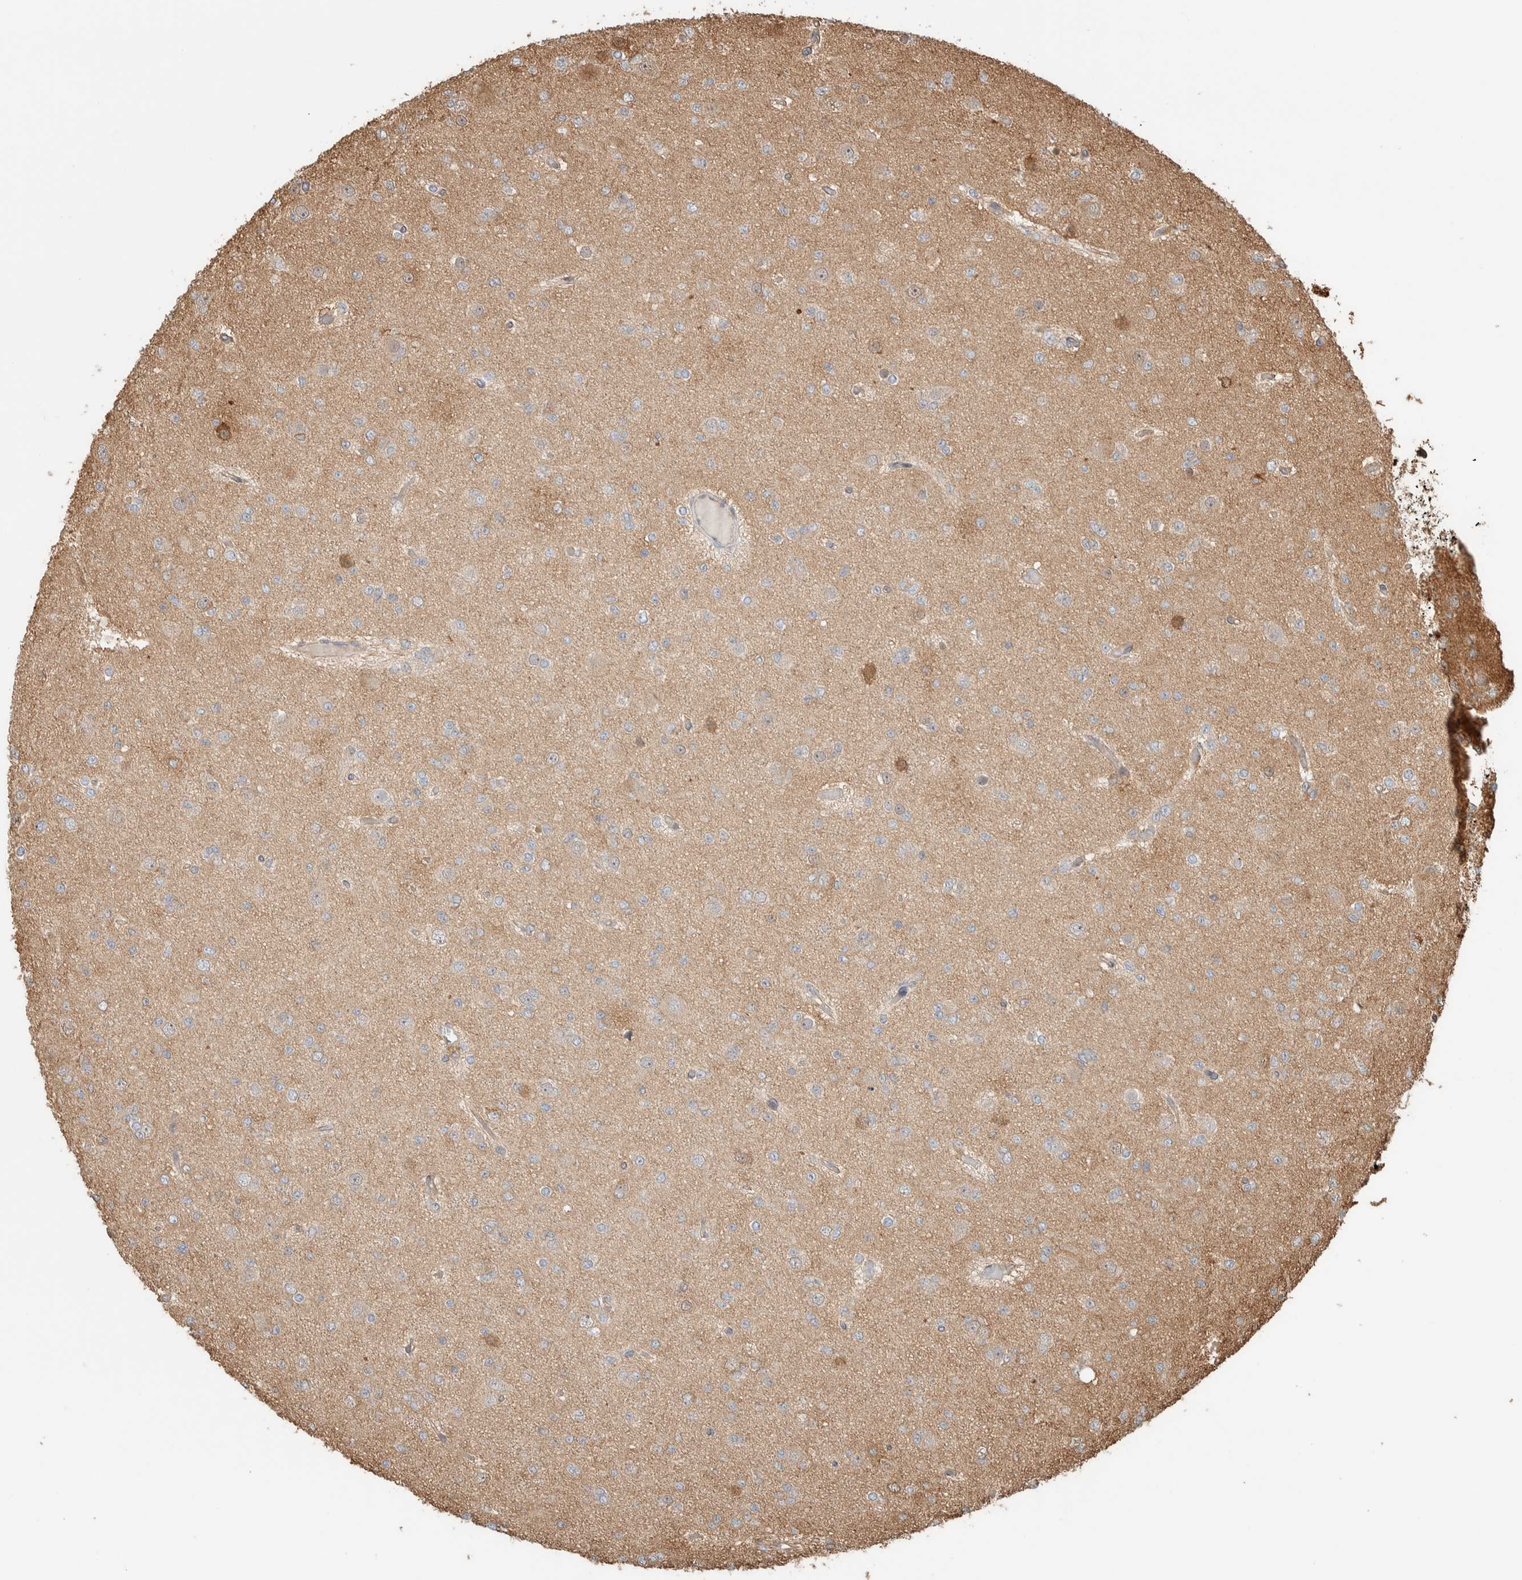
{"staining": {"intensity": "weak", "quantity": "<25%", "location": "cytoplasmic/membranous"}, "tissue": "glioma", "cell_type": "Tumor cells", "image_type": "cancer", "snomed": [{"axis": "morphology", "description": "Glioma, malignant, Low grade"}, {"axis": "topography", "description": "Brain"}], "caption": "Tumor cells are negative for protein expression in human low-grade glioma (malignant).", "gene": "CNTROB", "patient": {"sex": "female", "age": 22}}